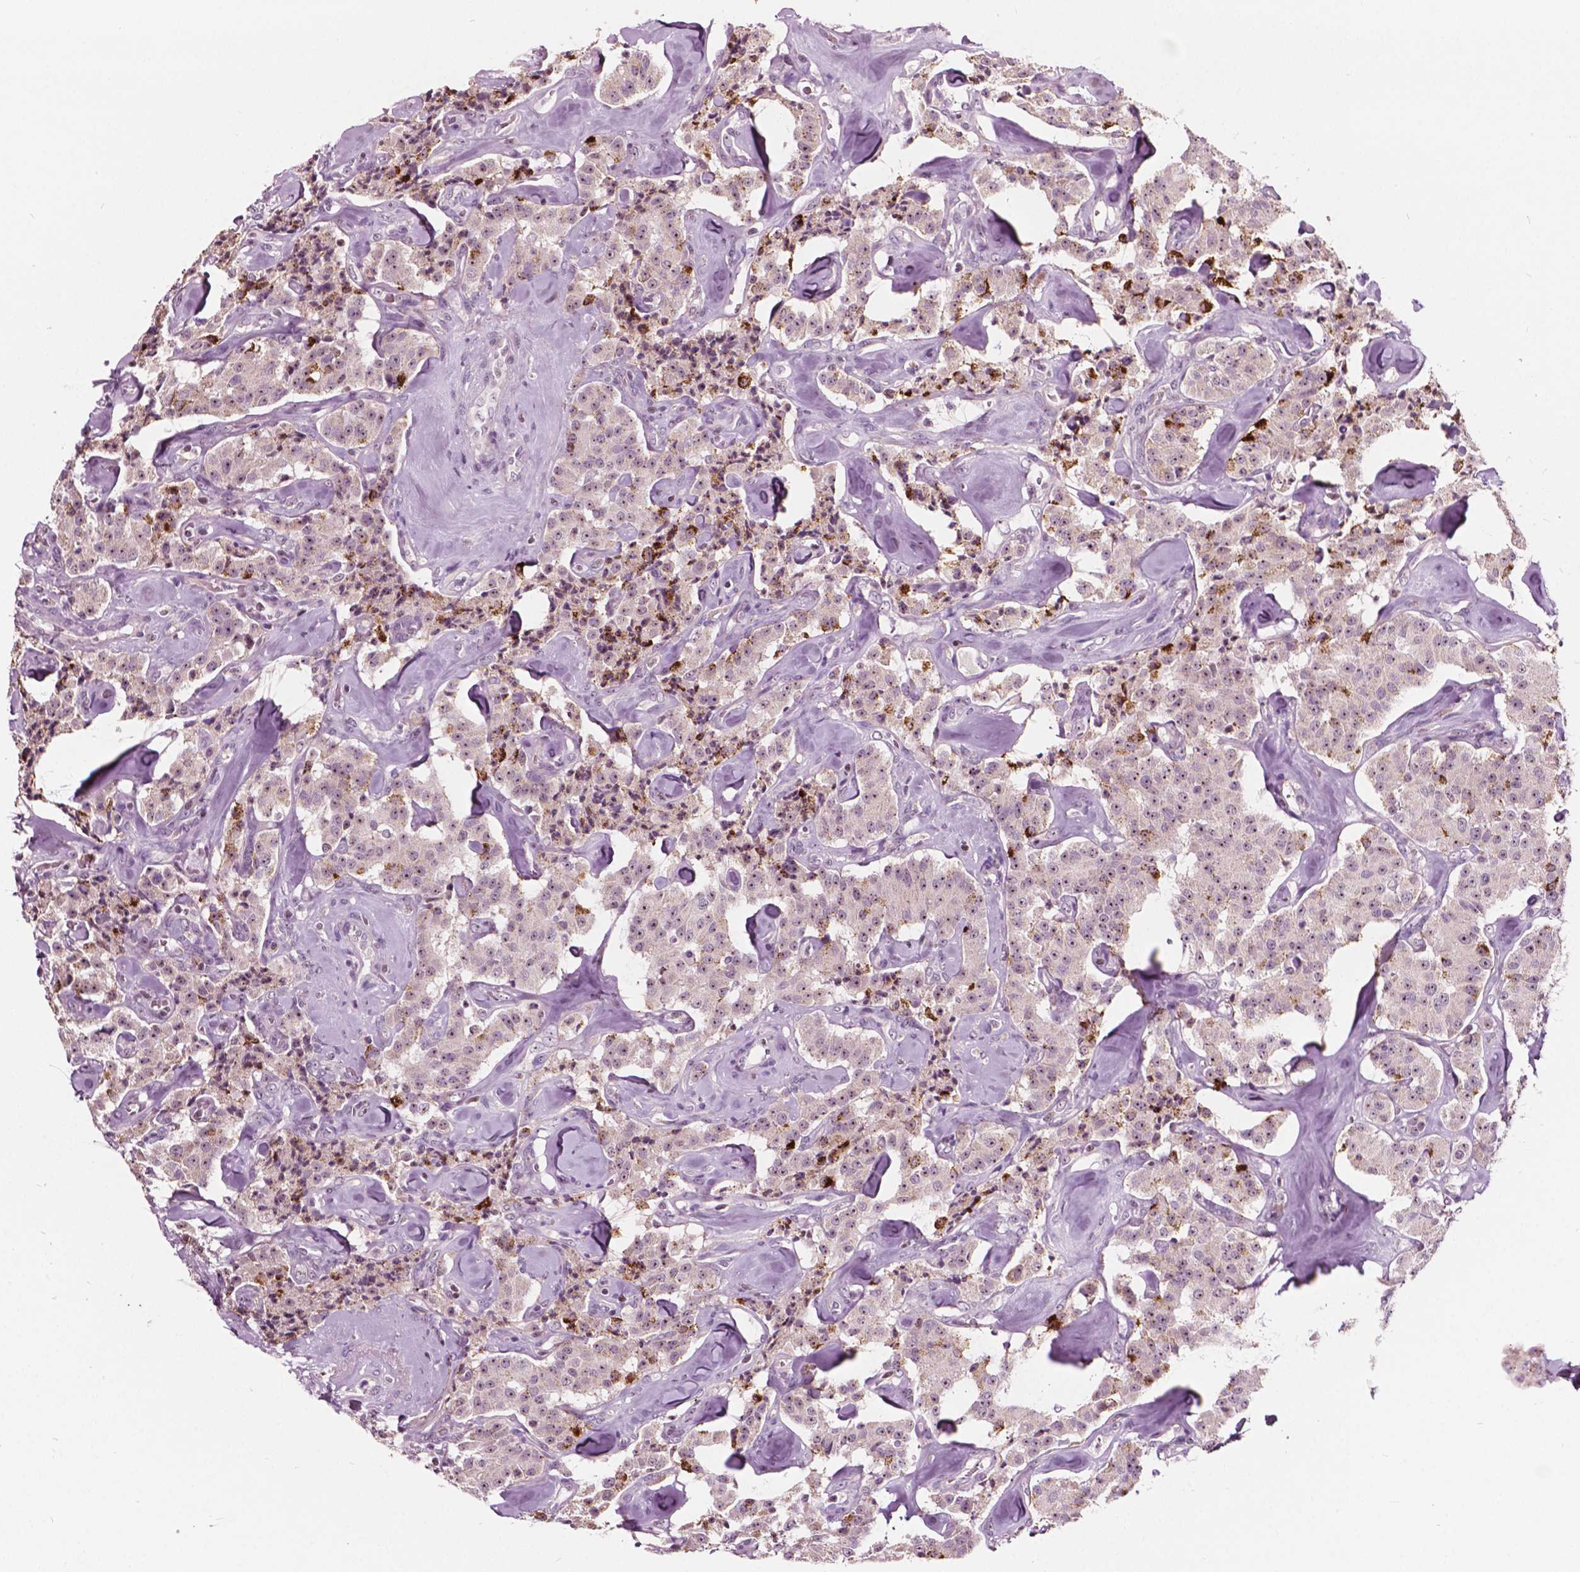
{"staining": {"intensity": "weak", "quantity": "<25%", "location": "cytoplasmic/membranous,nuclear"}, "tissue": "carcinoid", "cell_type": "Tumor cells", "image_type": "cancer", "snomed": [{"axis": "morphology", "description": "Carcinoid, malignant, NOS"}, {"axis": "topography", "description": "Pancreas"}], "caption": "DAB immunohistochemical staining of malignant carcinoid reveals no significant staining in tumor cells. The staining is performed using DAB (3,3'-diaminobenzidine) brown chromogen with nuclei counter-stained in using hematoxylin.", "gene": "ODF3L2", "patient": {"sex": "male", "age": 41}}